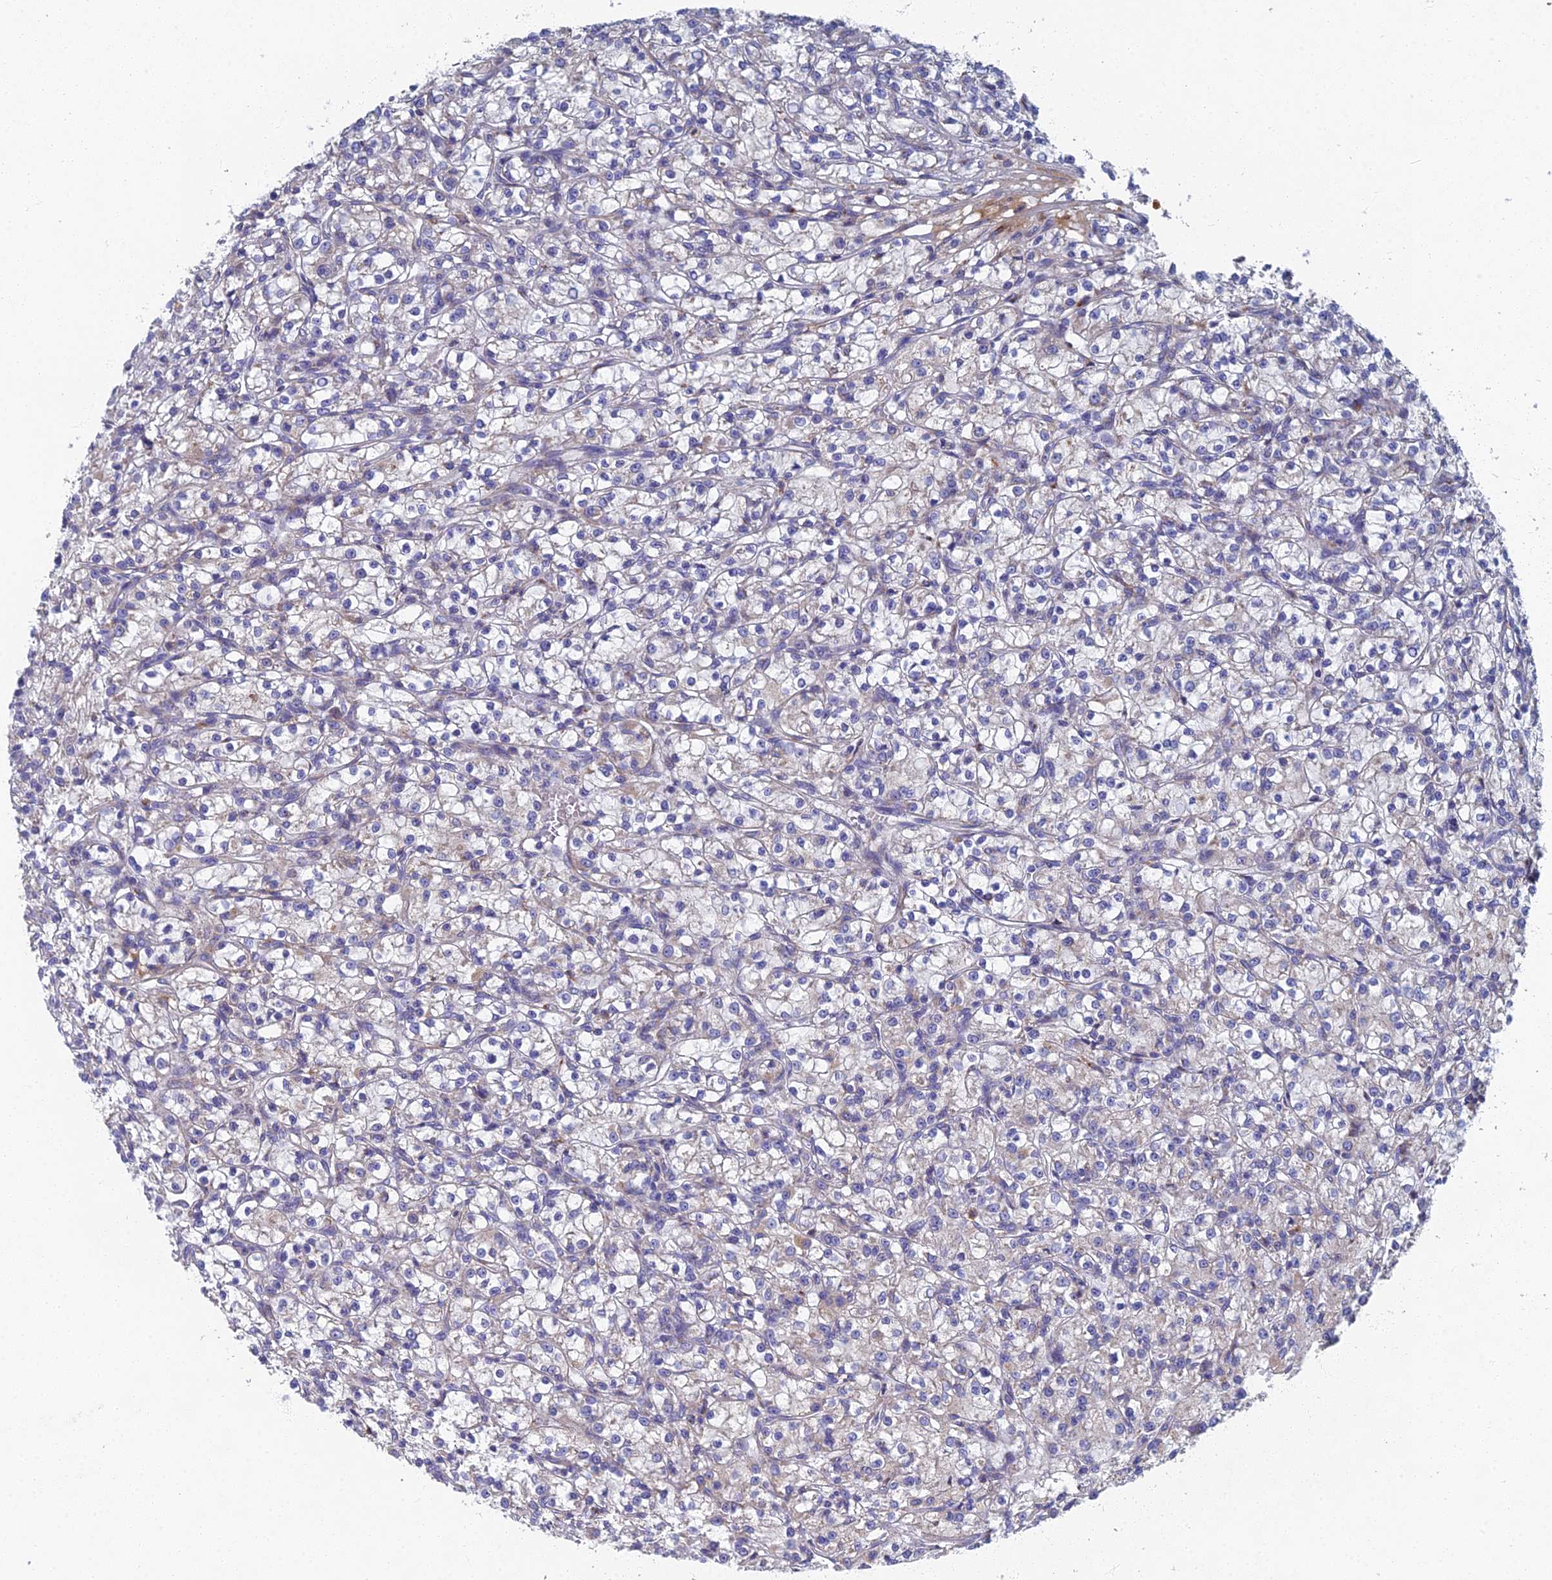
{"staining": {"intensity": "negative", "quantity": "none", "location": "none"}, "tissue": "renal cancer", "cell_type": "Tumor cells", "image_type": "cancer", "snomed": [{"axis": "morphology", "description": "Adenocarcinoma, NOS"}, {"axis": "topography", "description": "Kidney"}], "caption": "Immunohistochemistry (IHC) photomicrograph of neoplastic tissue: renal adenocarcinoma stained with DAB (3,3'-diaminobenzidine) reveals no significant protein expression in tumor cells. Nuclei are stained in blue.", "gene": "RNASEK", "patient": {"sex": "female", "age": 59}}